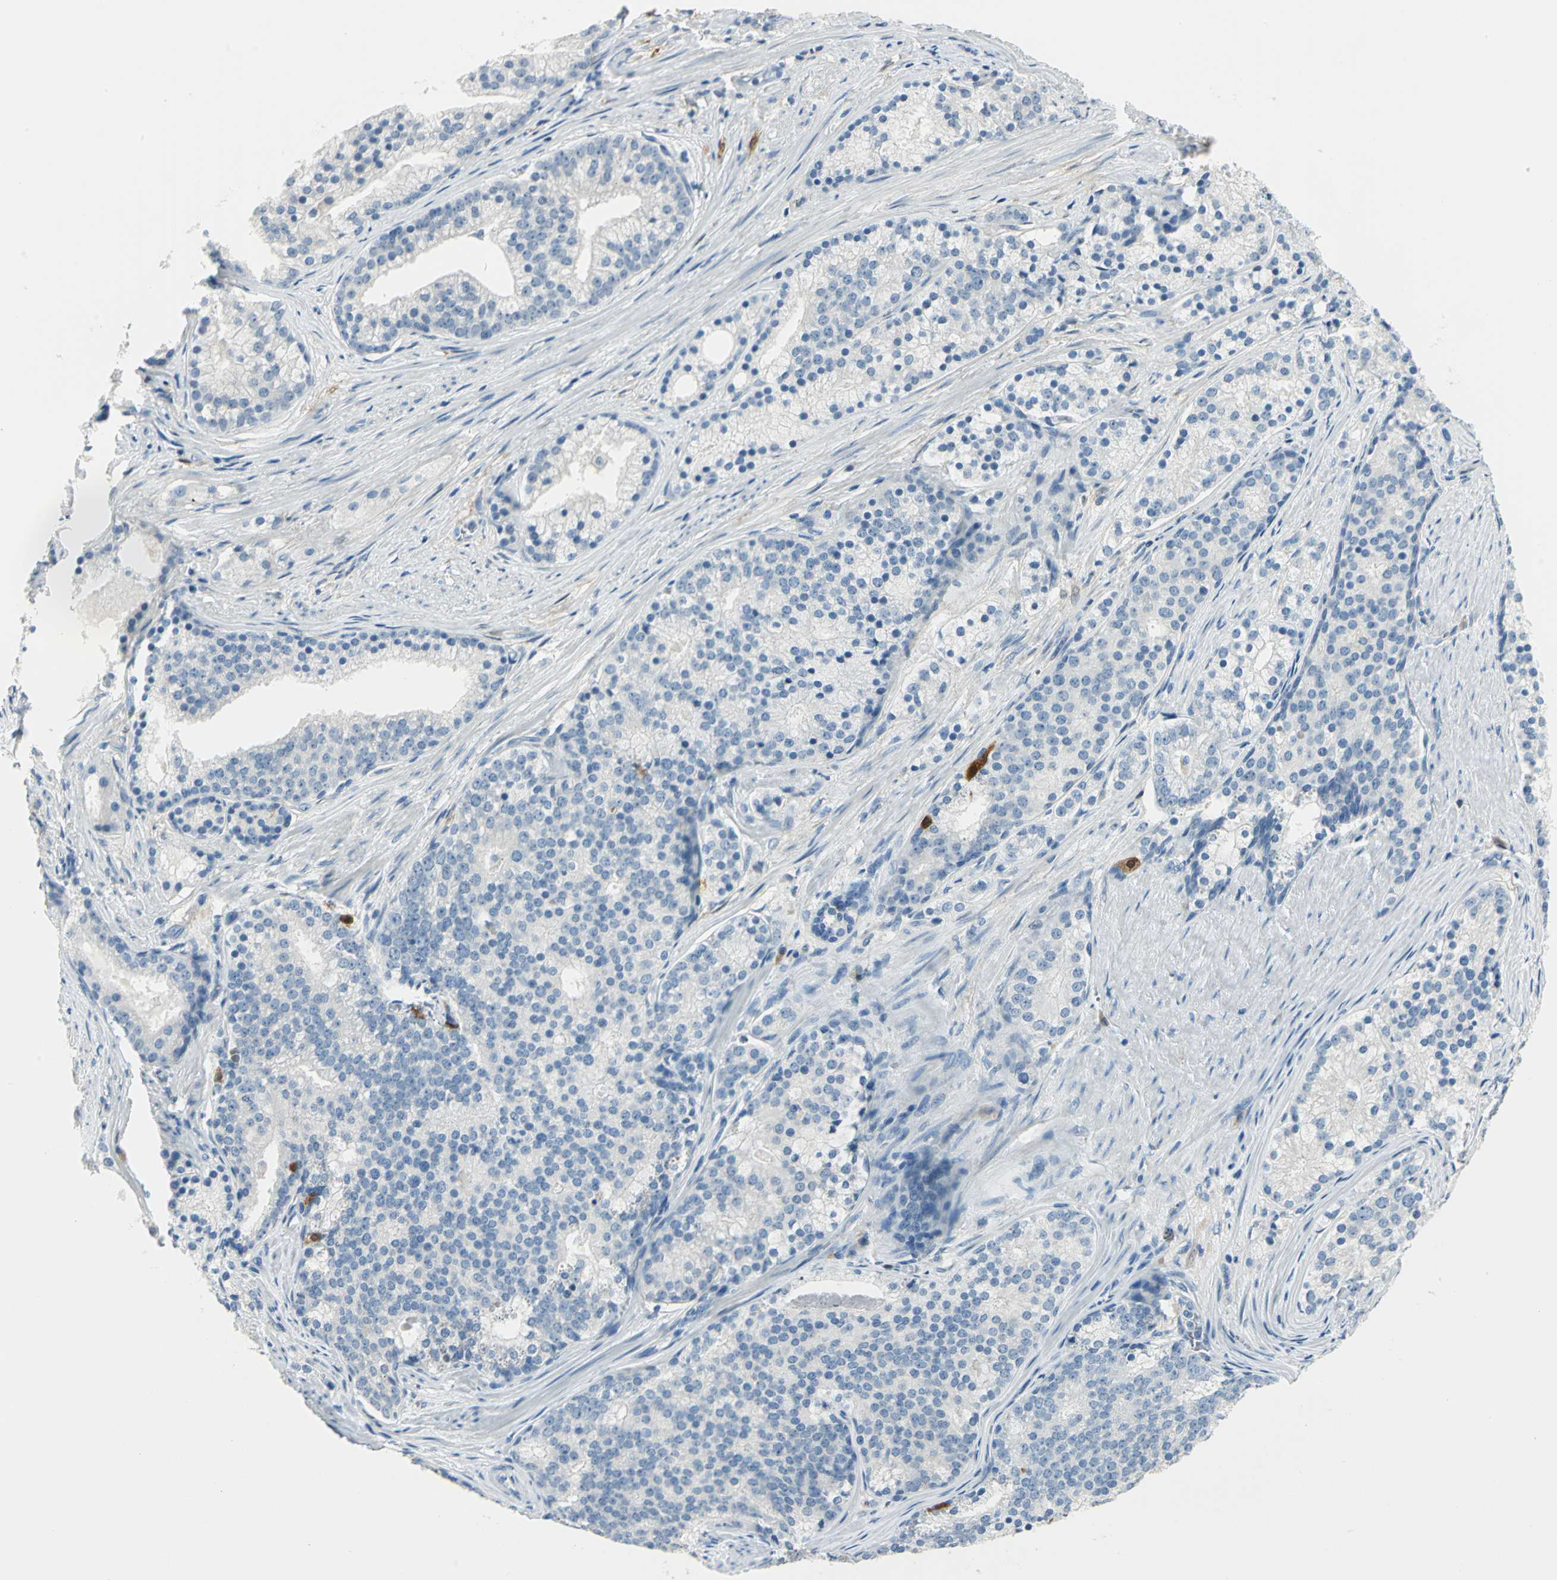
{"staining": {"intensity": "negative", "quantity": "none", "location": "none"}, "tissue": "prostate cancer", "cell_type": "Tumor cells", "image_type": "cancer", "snomed": [{"axis": "morphology", "description": "Adenocarcinoma, Low grade"}, {"axis": "topography", "description": "Prostate"}], "caption": "Tumor cells are negative for protein expression in human adenocarcinoma (low-grade) (prostate).", "gene": "UCHL1", "patient": {"sex": "male", "age": 71}}